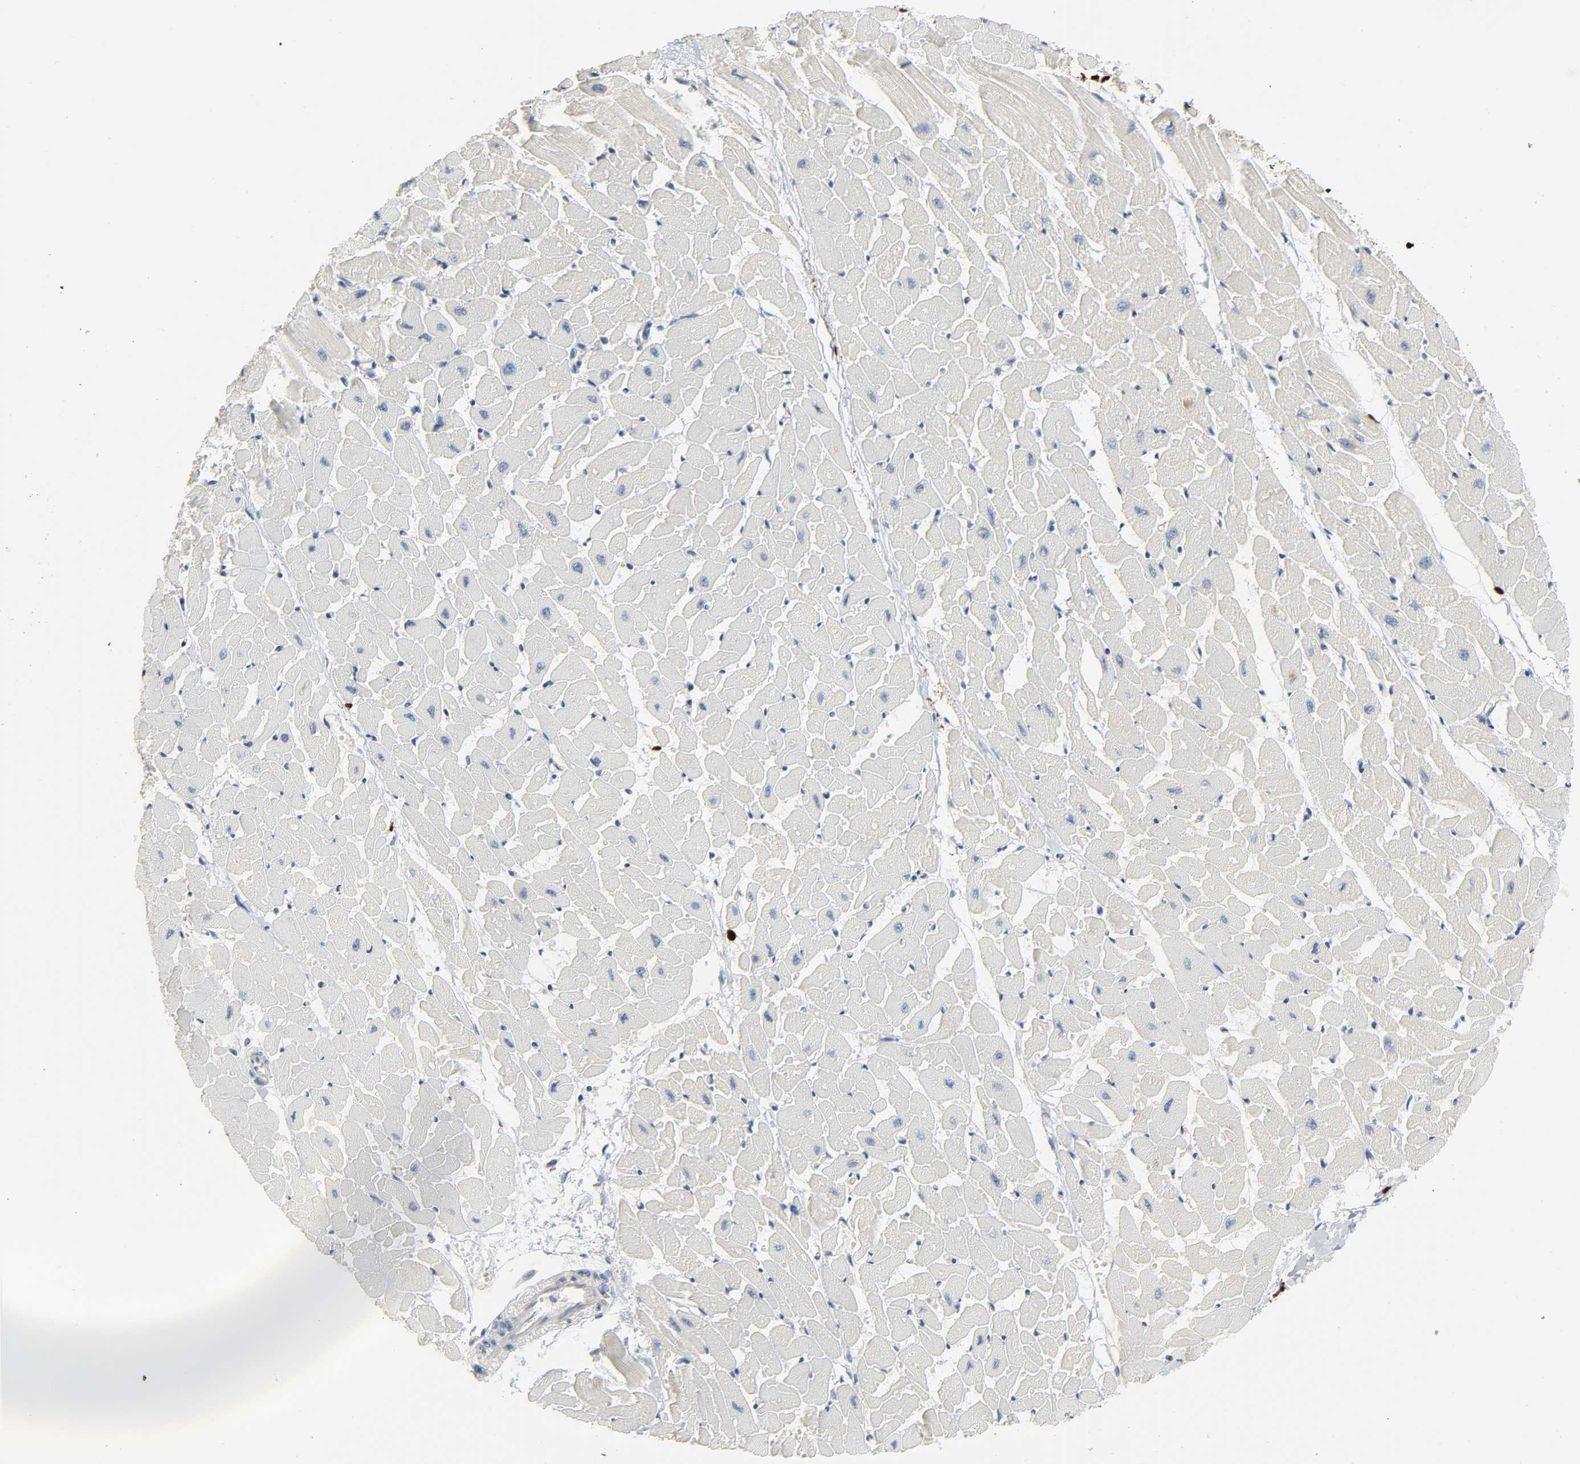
{"staining": {"intensity": "negative", "quantity": "none", "location": "none"}, "tissue": "heart muscle", "cell_type": "Cardiomyocytes", "image_type": "normal", "snomed": [{"axis": "morphology", "description": "Normal tissue, NOS"}, {"axis": "topography", "description": "Heart"}], "caption": "High magnification brightfield microscopy of benign heart muscle stained with DAB (3,3'-diaminobenzidine) (brown) and counterstained with hematoxylin (blue): cardiomyocytes show no significant expression.", "gene": "LIMCH1", "patient": {"sex": "female", "age": 19}}